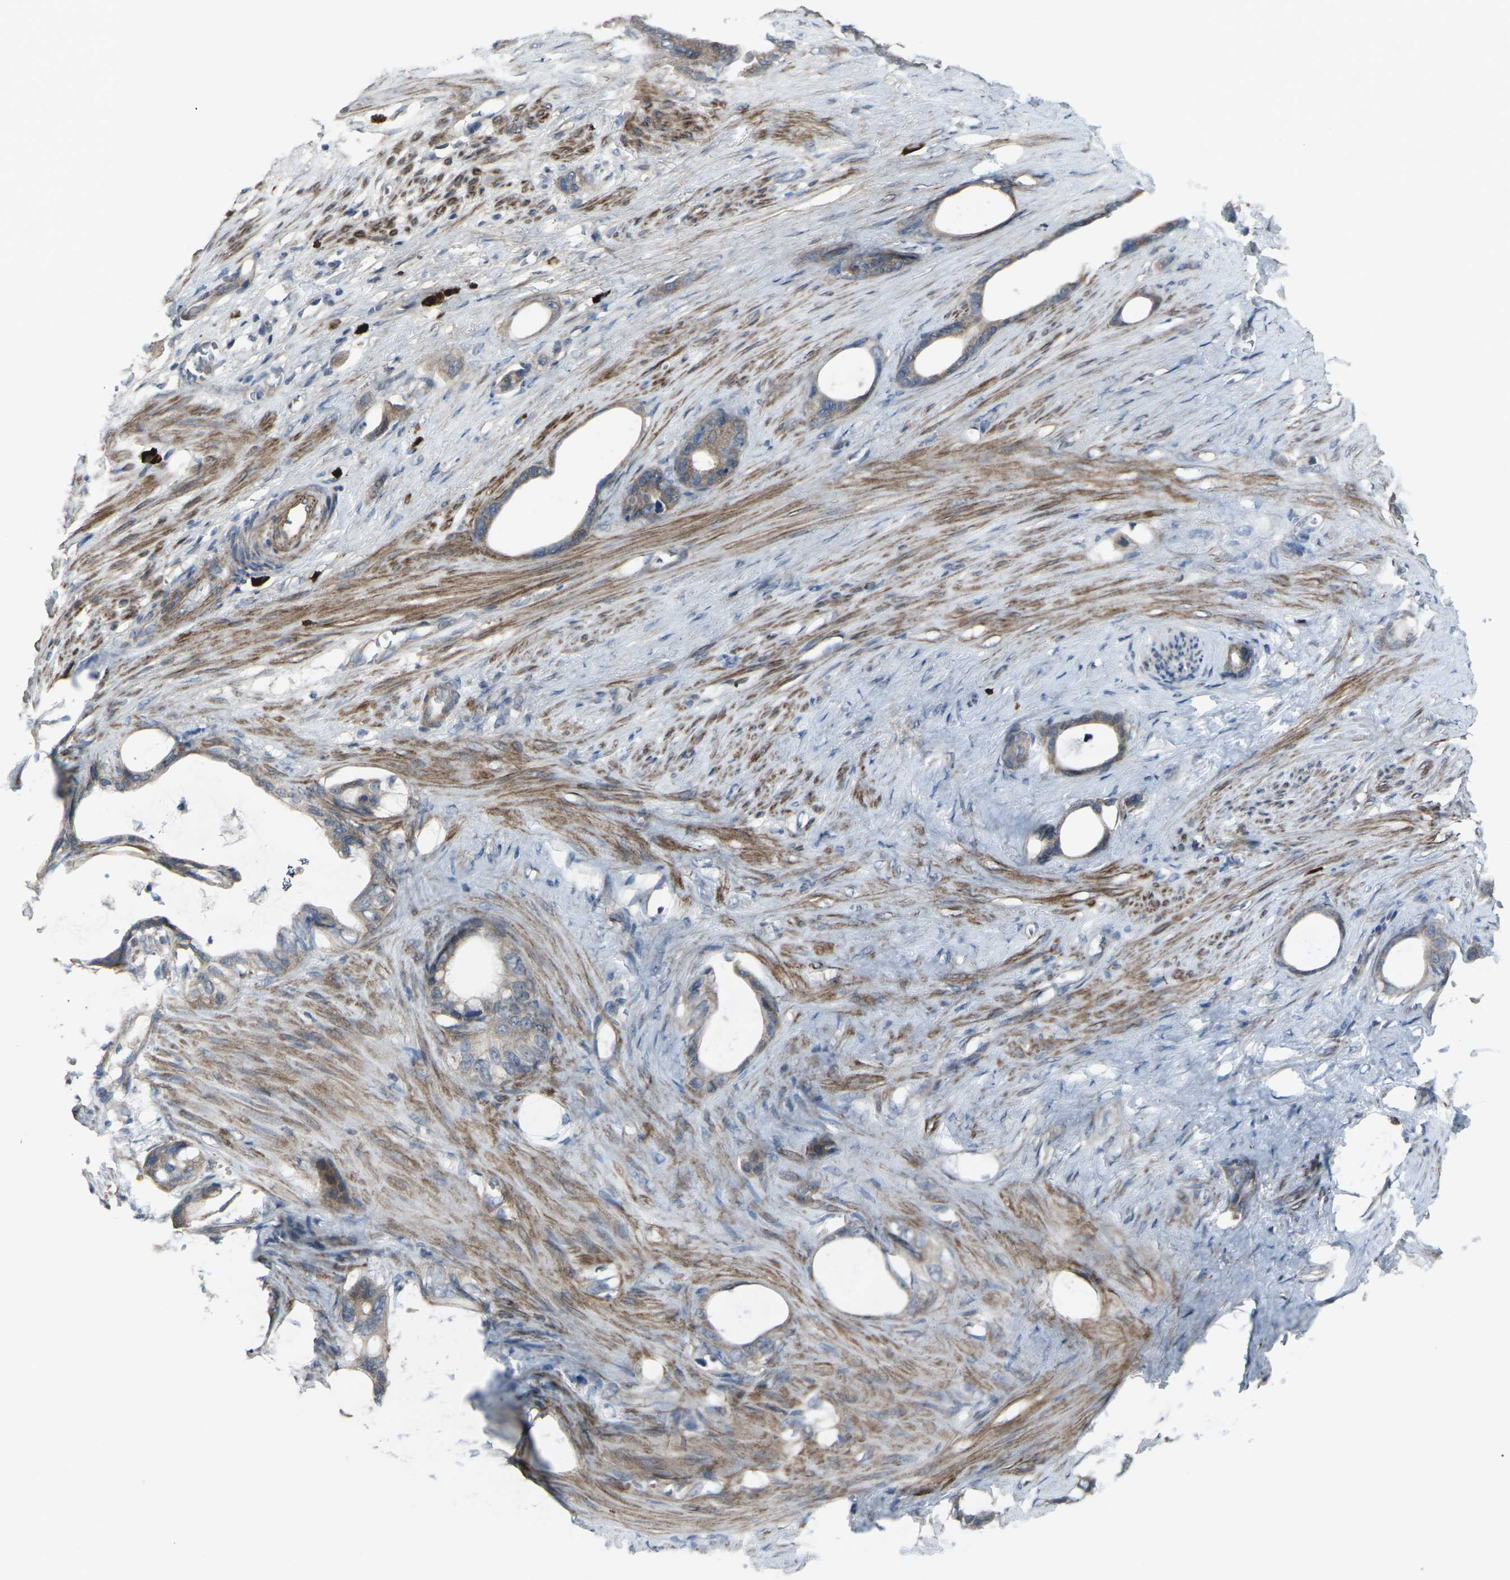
{"staining": {"intensity": "moderate", "quantity": ">75%", "location": "cytoplasmic/membranous"}, "tissue": "stomach cancer", "cell_type": "Tumor cells", "image_type": "cancer", "snomed": [{"axis": "morphology", "description": "Adenocarcinoma, NOS"}, {"axis": "topography", "description": "Stomach"}], "caption": "About >75% of tumor cells in human stomach cancer (adenocarcinoma) display moderate cytoplasmic/membranous protein staining as visualized by brown immunohistochemical staining.", "gene": "CCR10", "patient": {"sex": "female", "age": 75}}